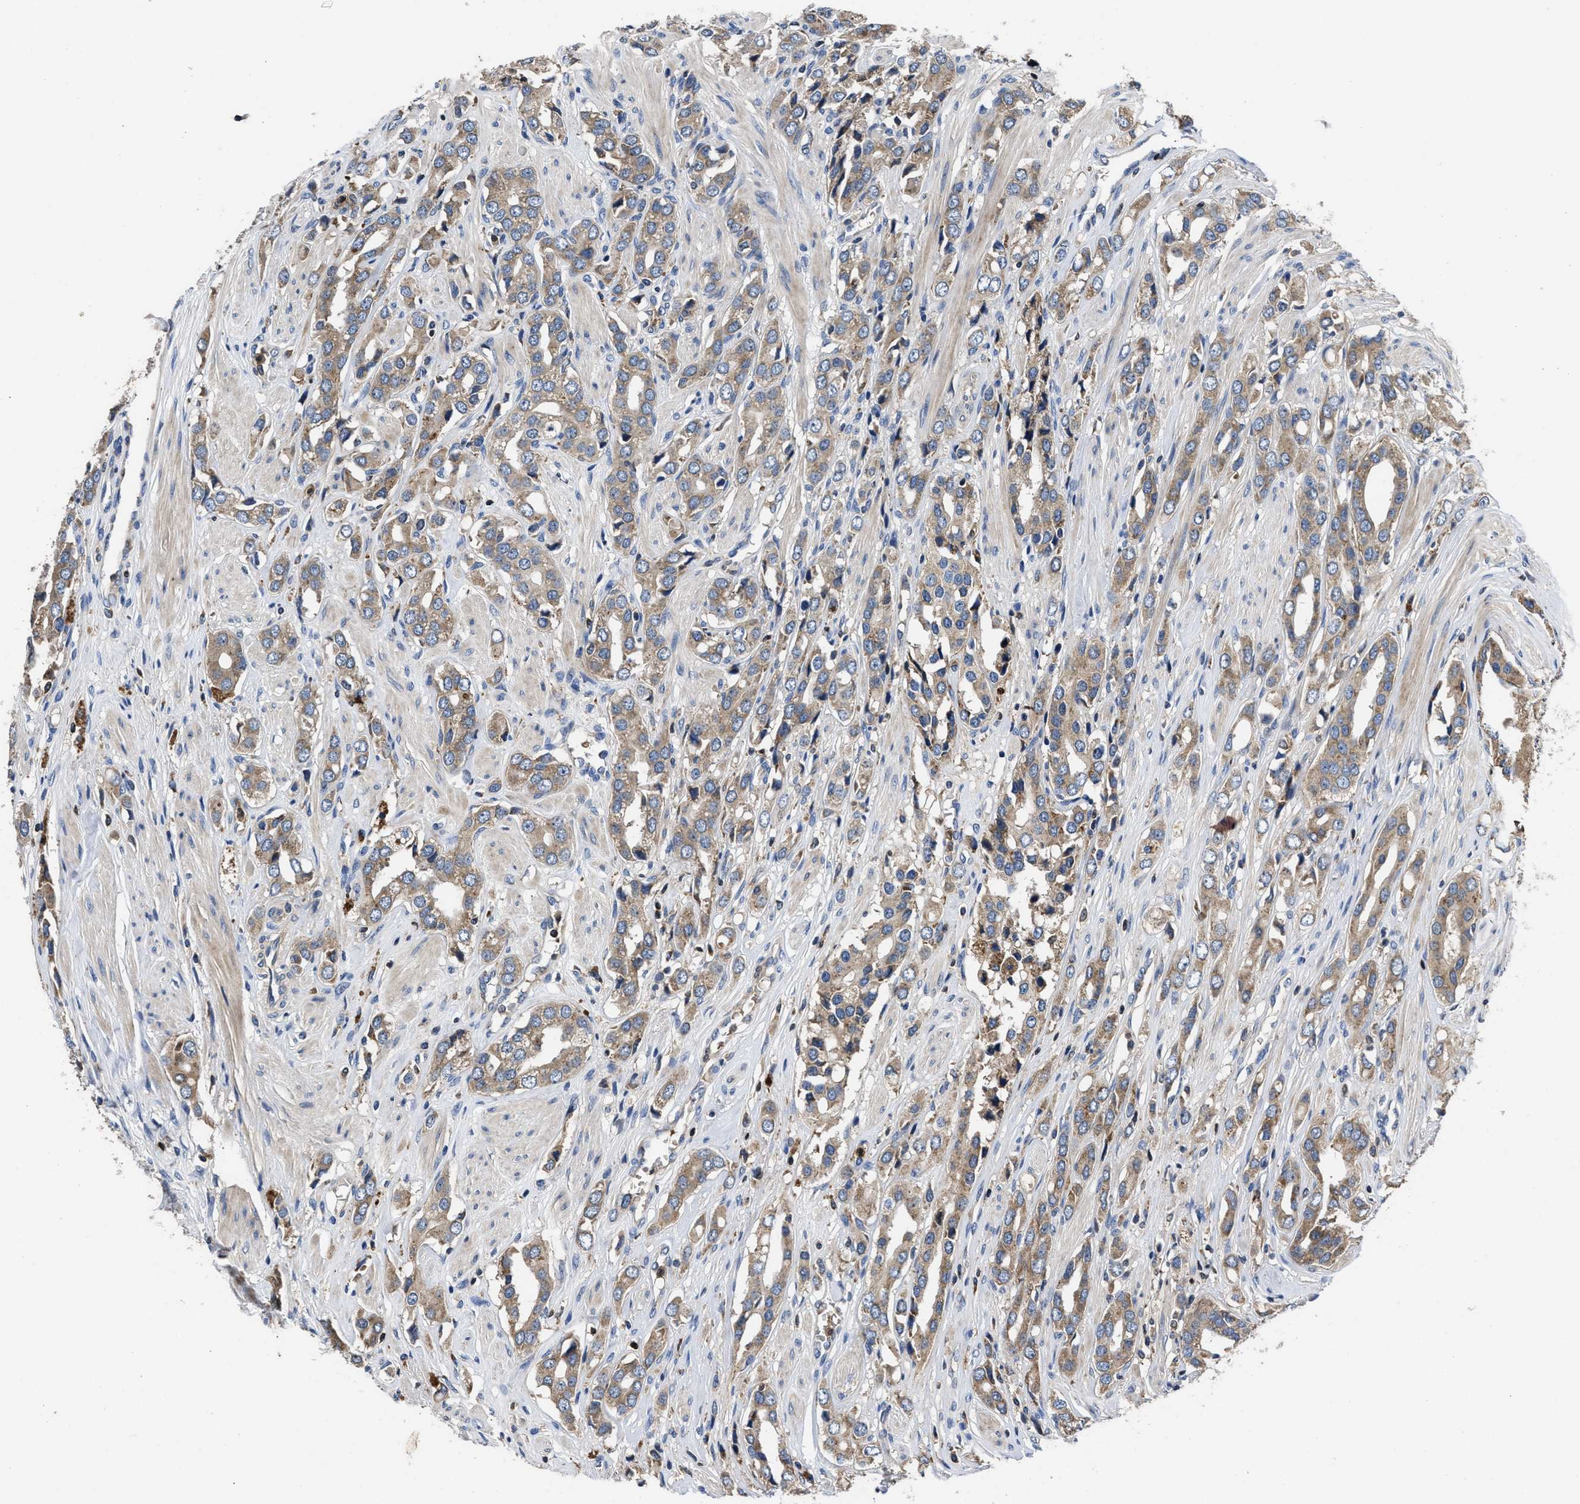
{"staining": {"intensity": "moderate", "quantity": ">75%", "location": "cytoplasmic/membranous"}, "tissue": "prostate cancer", "cell_type": "Tumor cells", "image_type": "cancer", "snomed": [{"axis": "morphology", "description": "Adenocarcinoma, High grade"}, {"axis": "topography", "description": "Prostate"}], "caption": "Protein positivity by immunohistochemistry (IHC) shows moderate cytoplasmic/membranous staining in about >75% of tumor cells in prostate cancer. Using DAB (brown) and hematoxylin (blue) stains, captured at high magnification using brightfield microscopy.", "gene": "YBEY", "patient": {"sex": "male", "age": 52}}